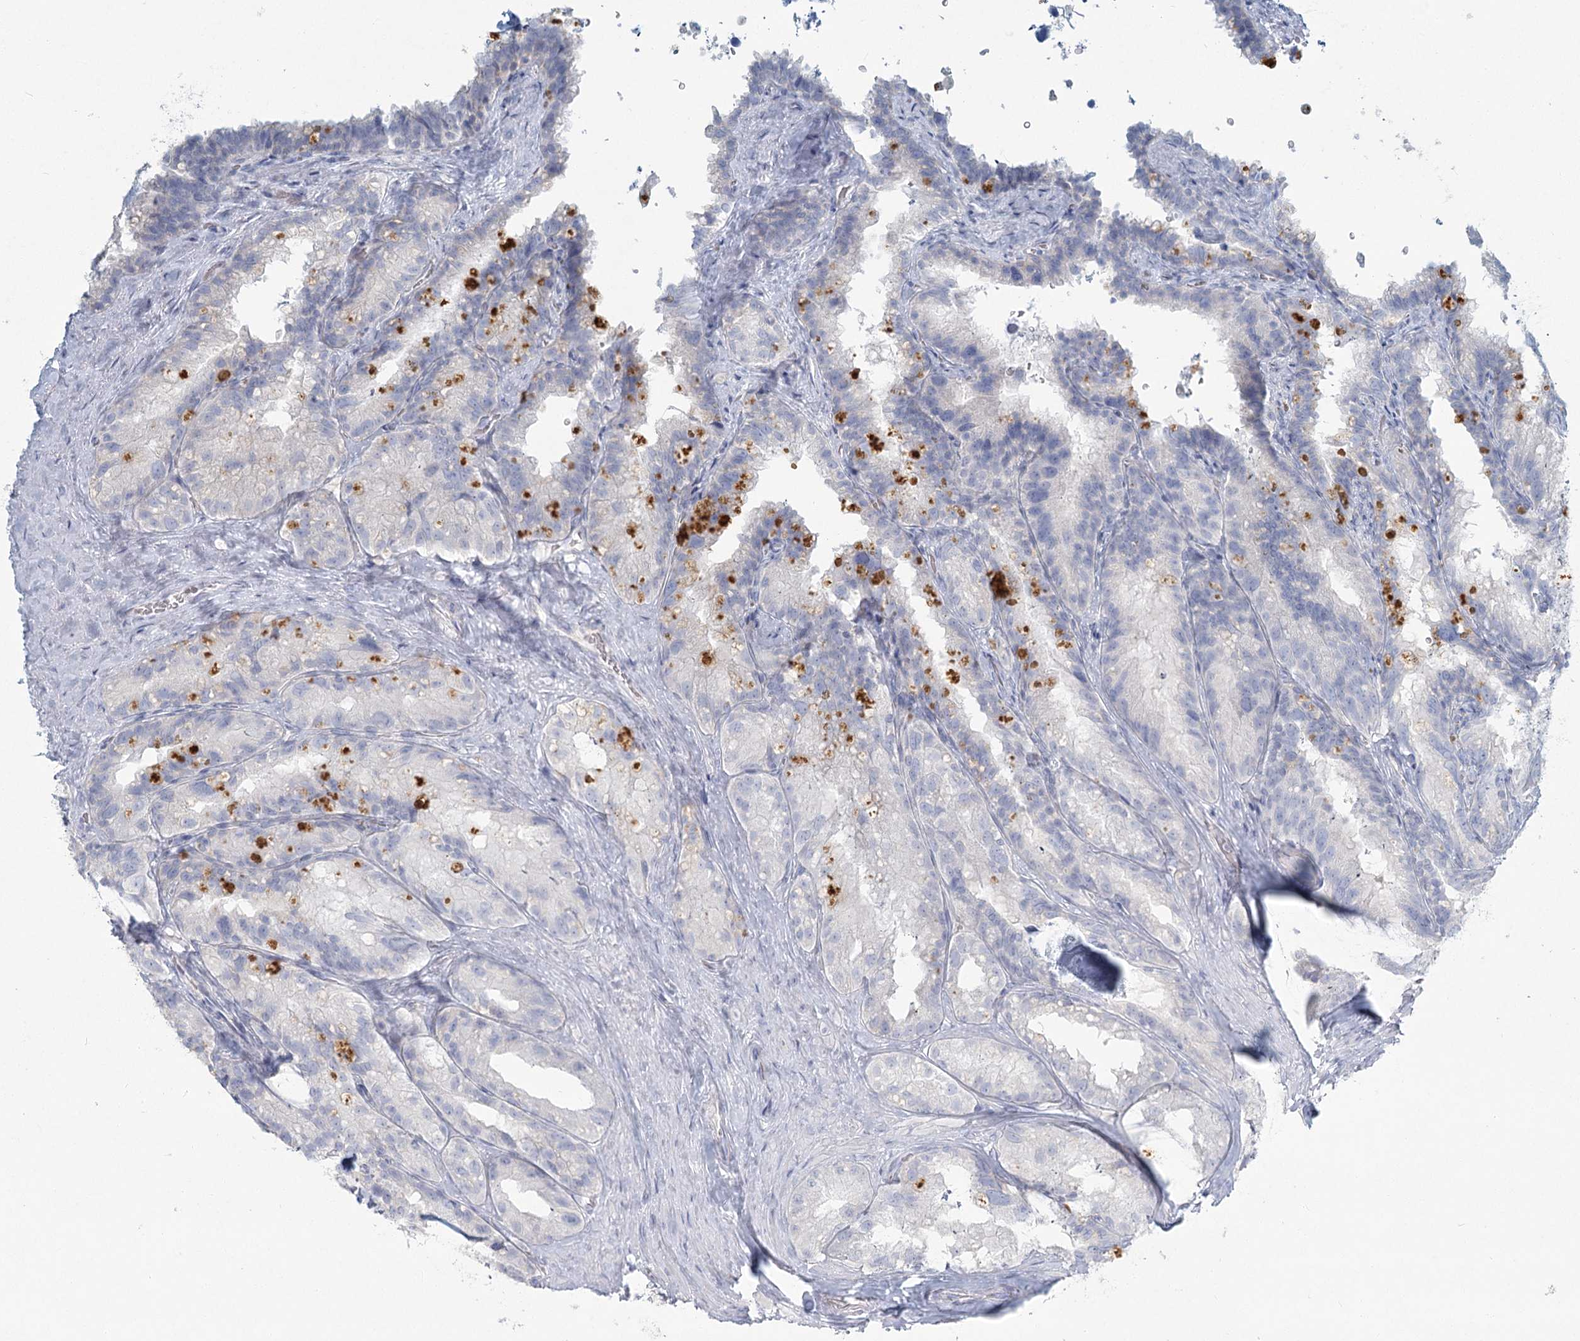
{"staining": {"intensity": "negative", "quantity": "none", "location": "none"}, "tissue": "seminal vesicle", "cell_type": "Glandular cells", "image_type": "normal", "snomed": [{"axis": "morphology", "description": "Normal tissue, NOS"}, {"axis": "topography", "description": "Seminal veicle"}], "caption": "Micrograph shows no significant protein positivity in glandular cells of unremarkable seminal vesicle.", "gene": "LRP2BP", "patient": {"sex": "male", "age": 60}}